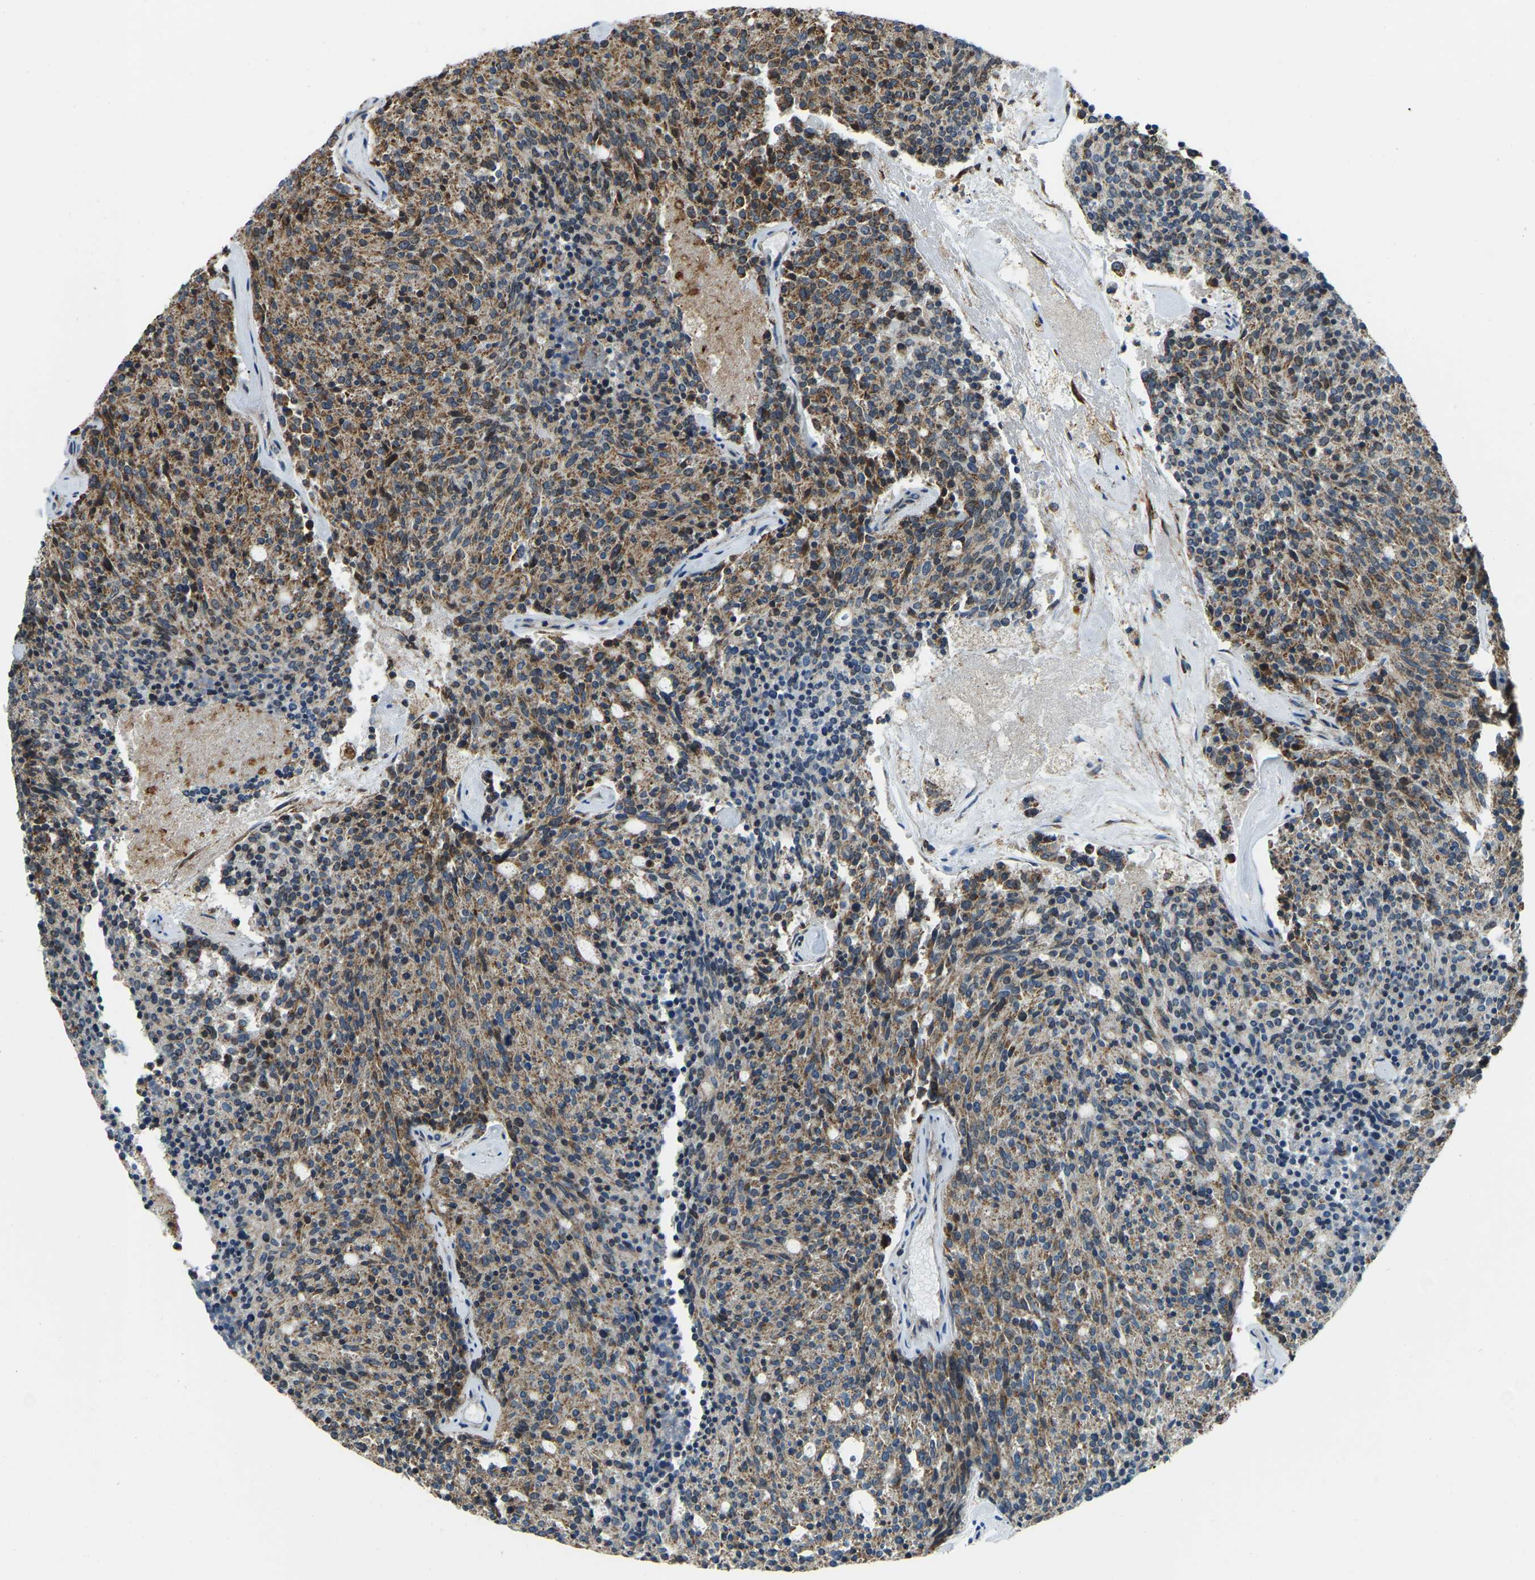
{"staining": {"intensity": "moderate", "quantity": ">75%", "location": "cytoplasmic/membranous"}, "tissue": "carcinoid", "cell_type": "Tumor cells", "image_type": "cancer", "snomed": [{"axis": "morphology", "description": "Carcinoid, malignant, NOS"}, {"axis": "topography", "description": "Pancreas"}], "caption": "A micrograph of carcinoid stained for a protein displays moderate cytoplasmic/membranous brown staining in tumor cells.", "gene": "RBM33", "patient": {"sex": "female", "age": 54}}